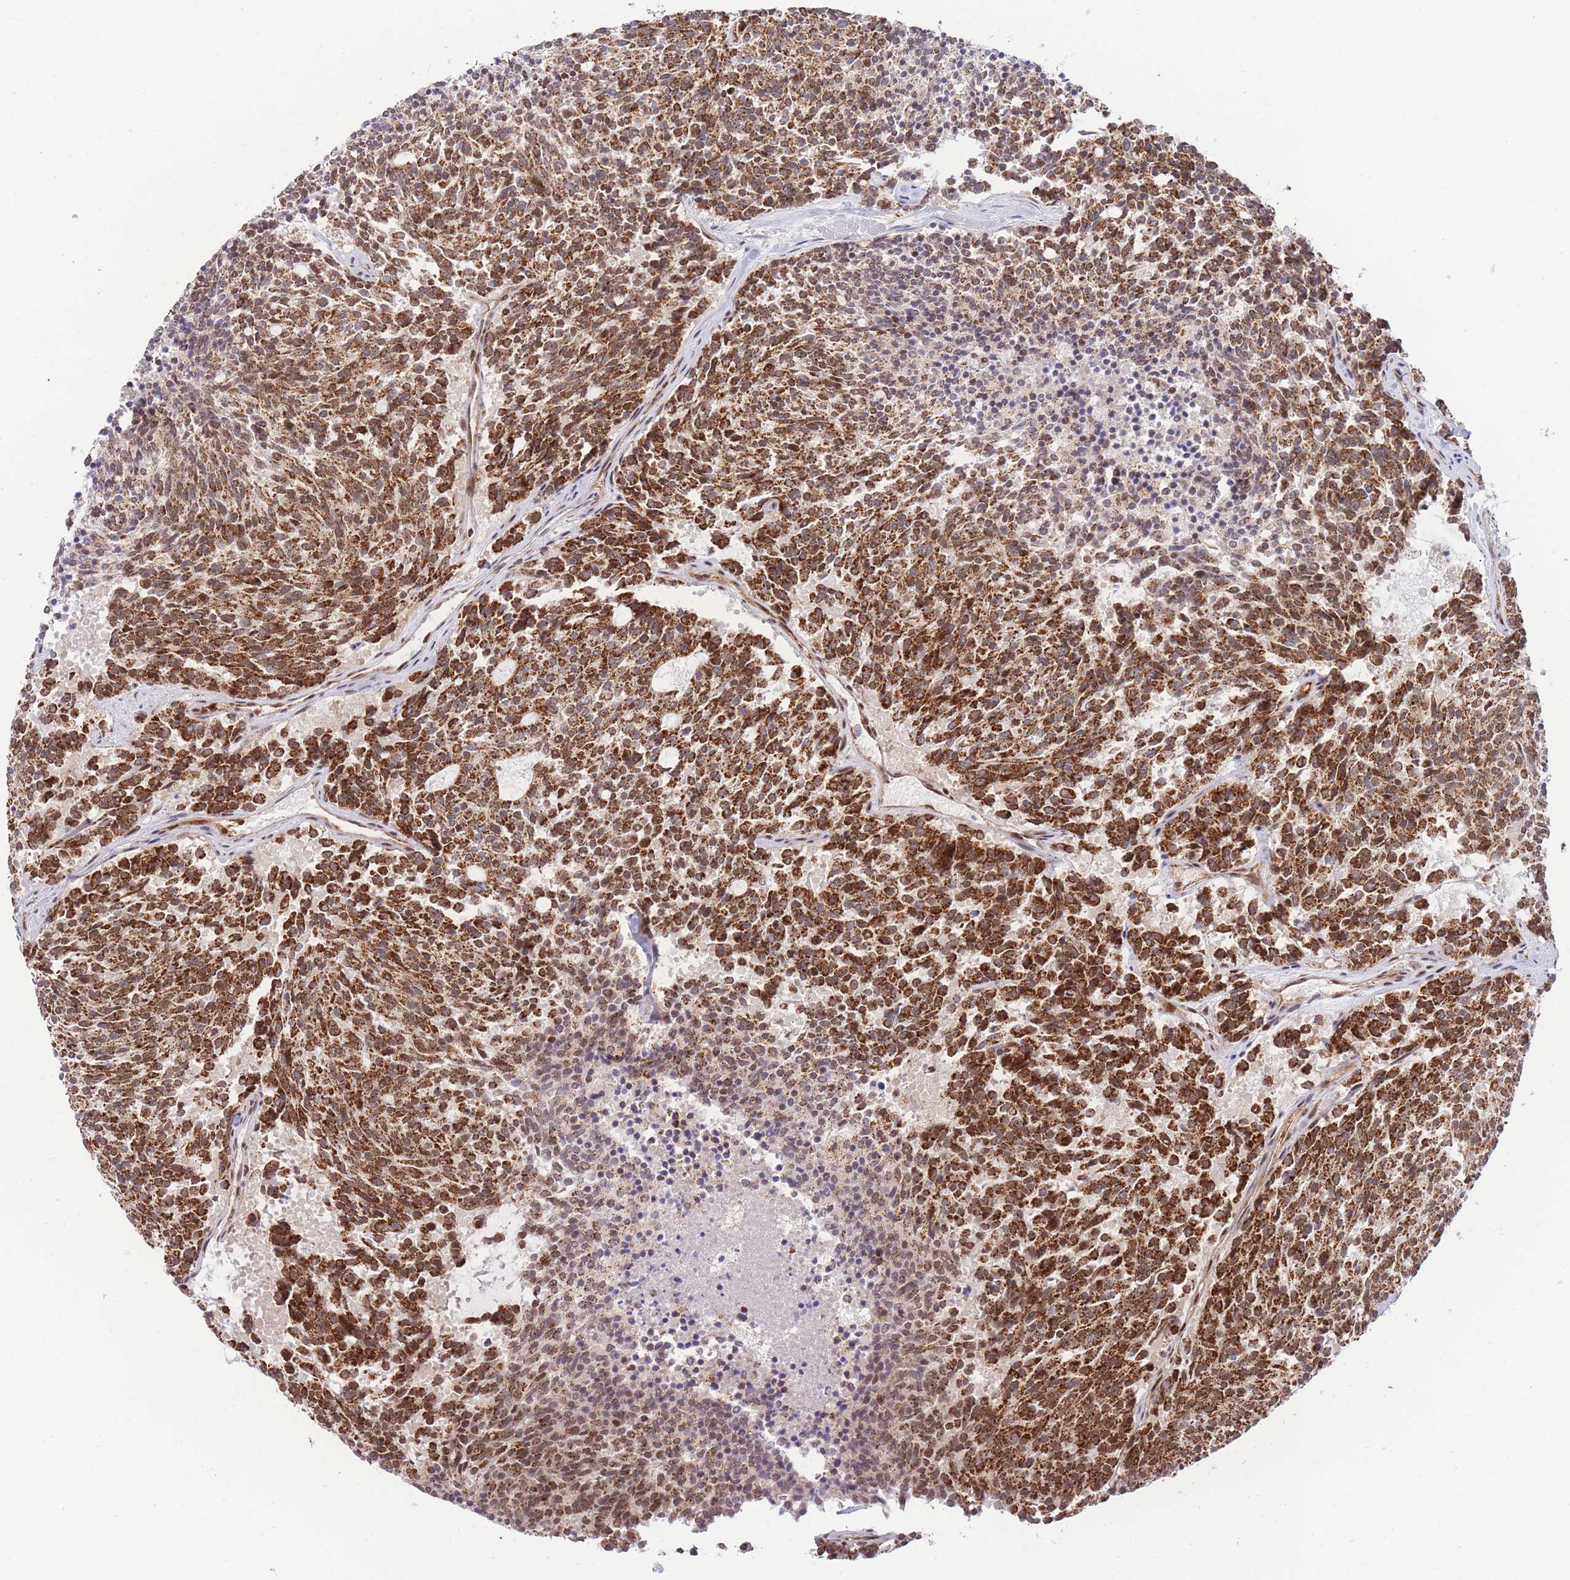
{"staining": {"intensity": "strong", "quantity": ">75%", "location": "cytoplasmic/membranous"}, "tissue": "carcinoid", "cell_type": "Tumor cells", "image_type": "cancer", "snomed": [{"axis": "morphology", "description": "Carcinoid, malignant, NOS"}, {"axis": "topography", "description": "Pancreas"}], "caption": "Carcinoid was stained to show a protein in brown. There is high levels of strong cytoplasmic/membranous expression in about >75% of tumor cells.", "gene": "BOD1L1", "patient": {"sex": "female", "age": 54}}